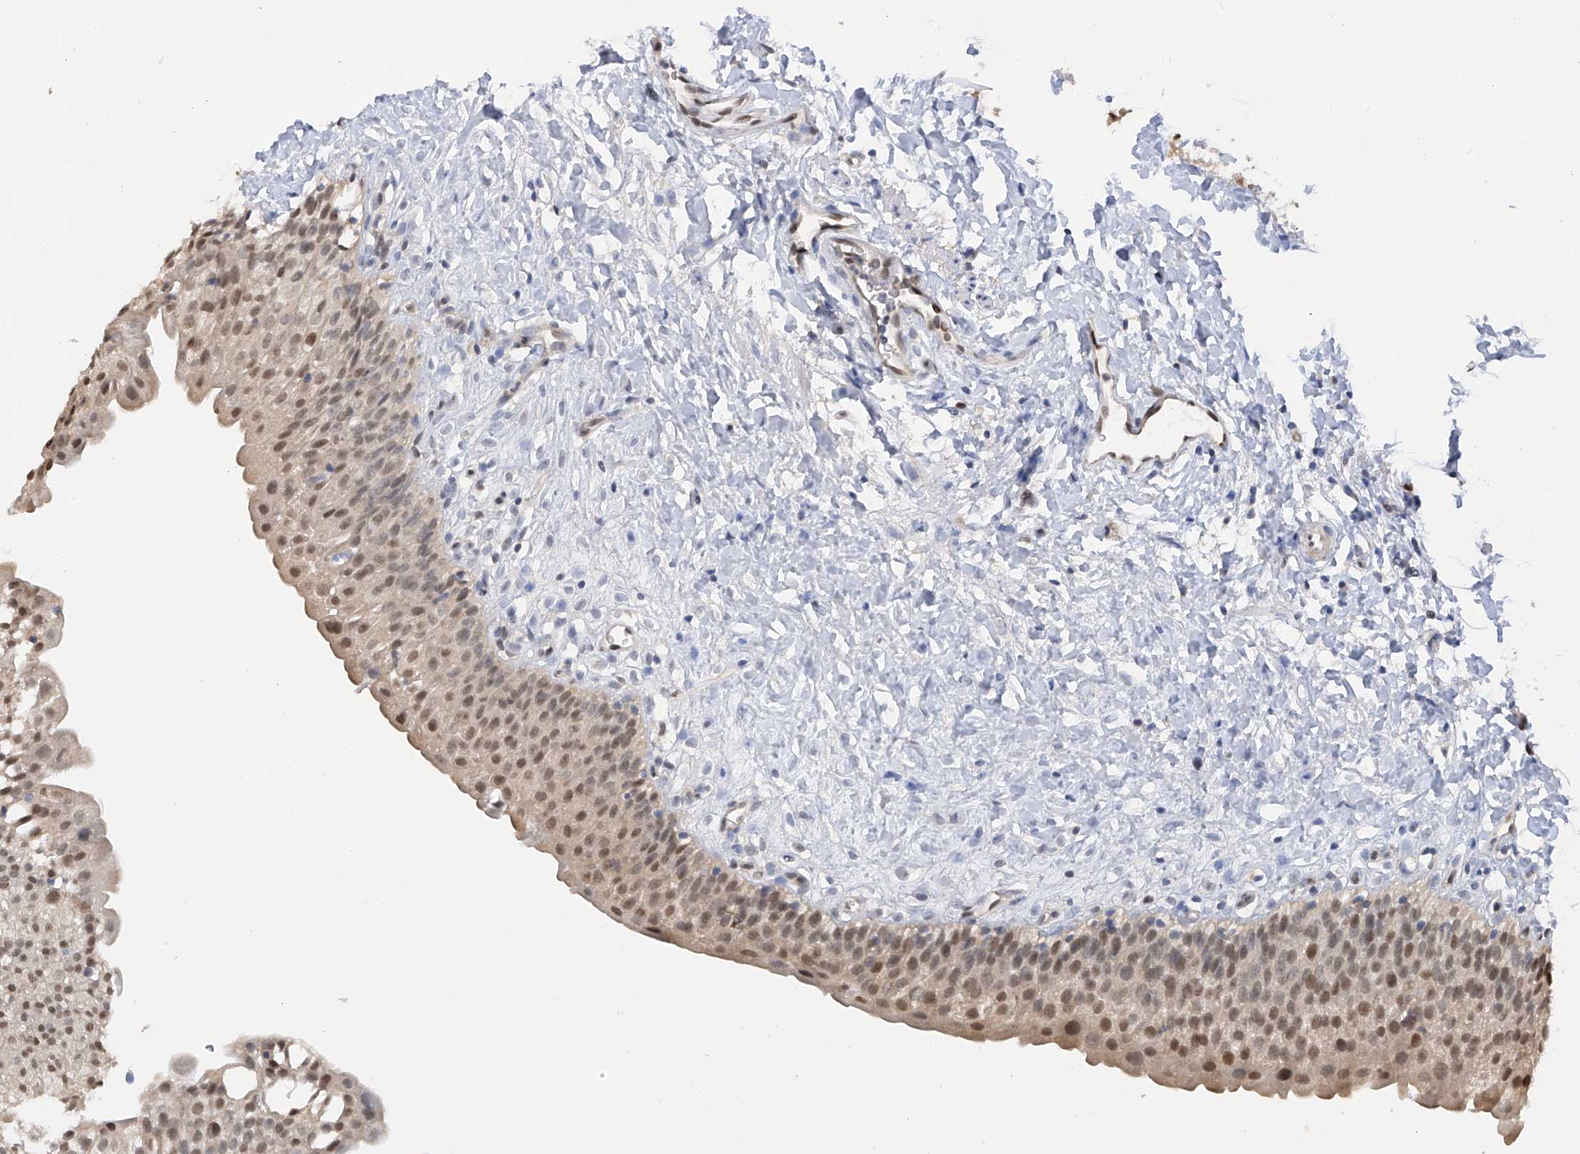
{"staining": {"intensity": "moderate", "quantity": ">75%", "location": "nuclear"}, "tissue": "urinary bladder", "cell_type": "Urothelial cells", "image_type": "normal", "snomed": [{"axis": "morphology", "description": "Normal tissue, NOS"}, {"axis": "topography", "description": "Urinary bladder"}], "caption": "A brown stain shows moderate nuclear staining of a protein in urothelial cells of normal urinary bladder. Using DAB (brown) and hematoxylin (blue) stains, captured at high magnification using brightfield microscopy.", "gene": "PMM1", "patient": {"sex": "male", "age": 51}}